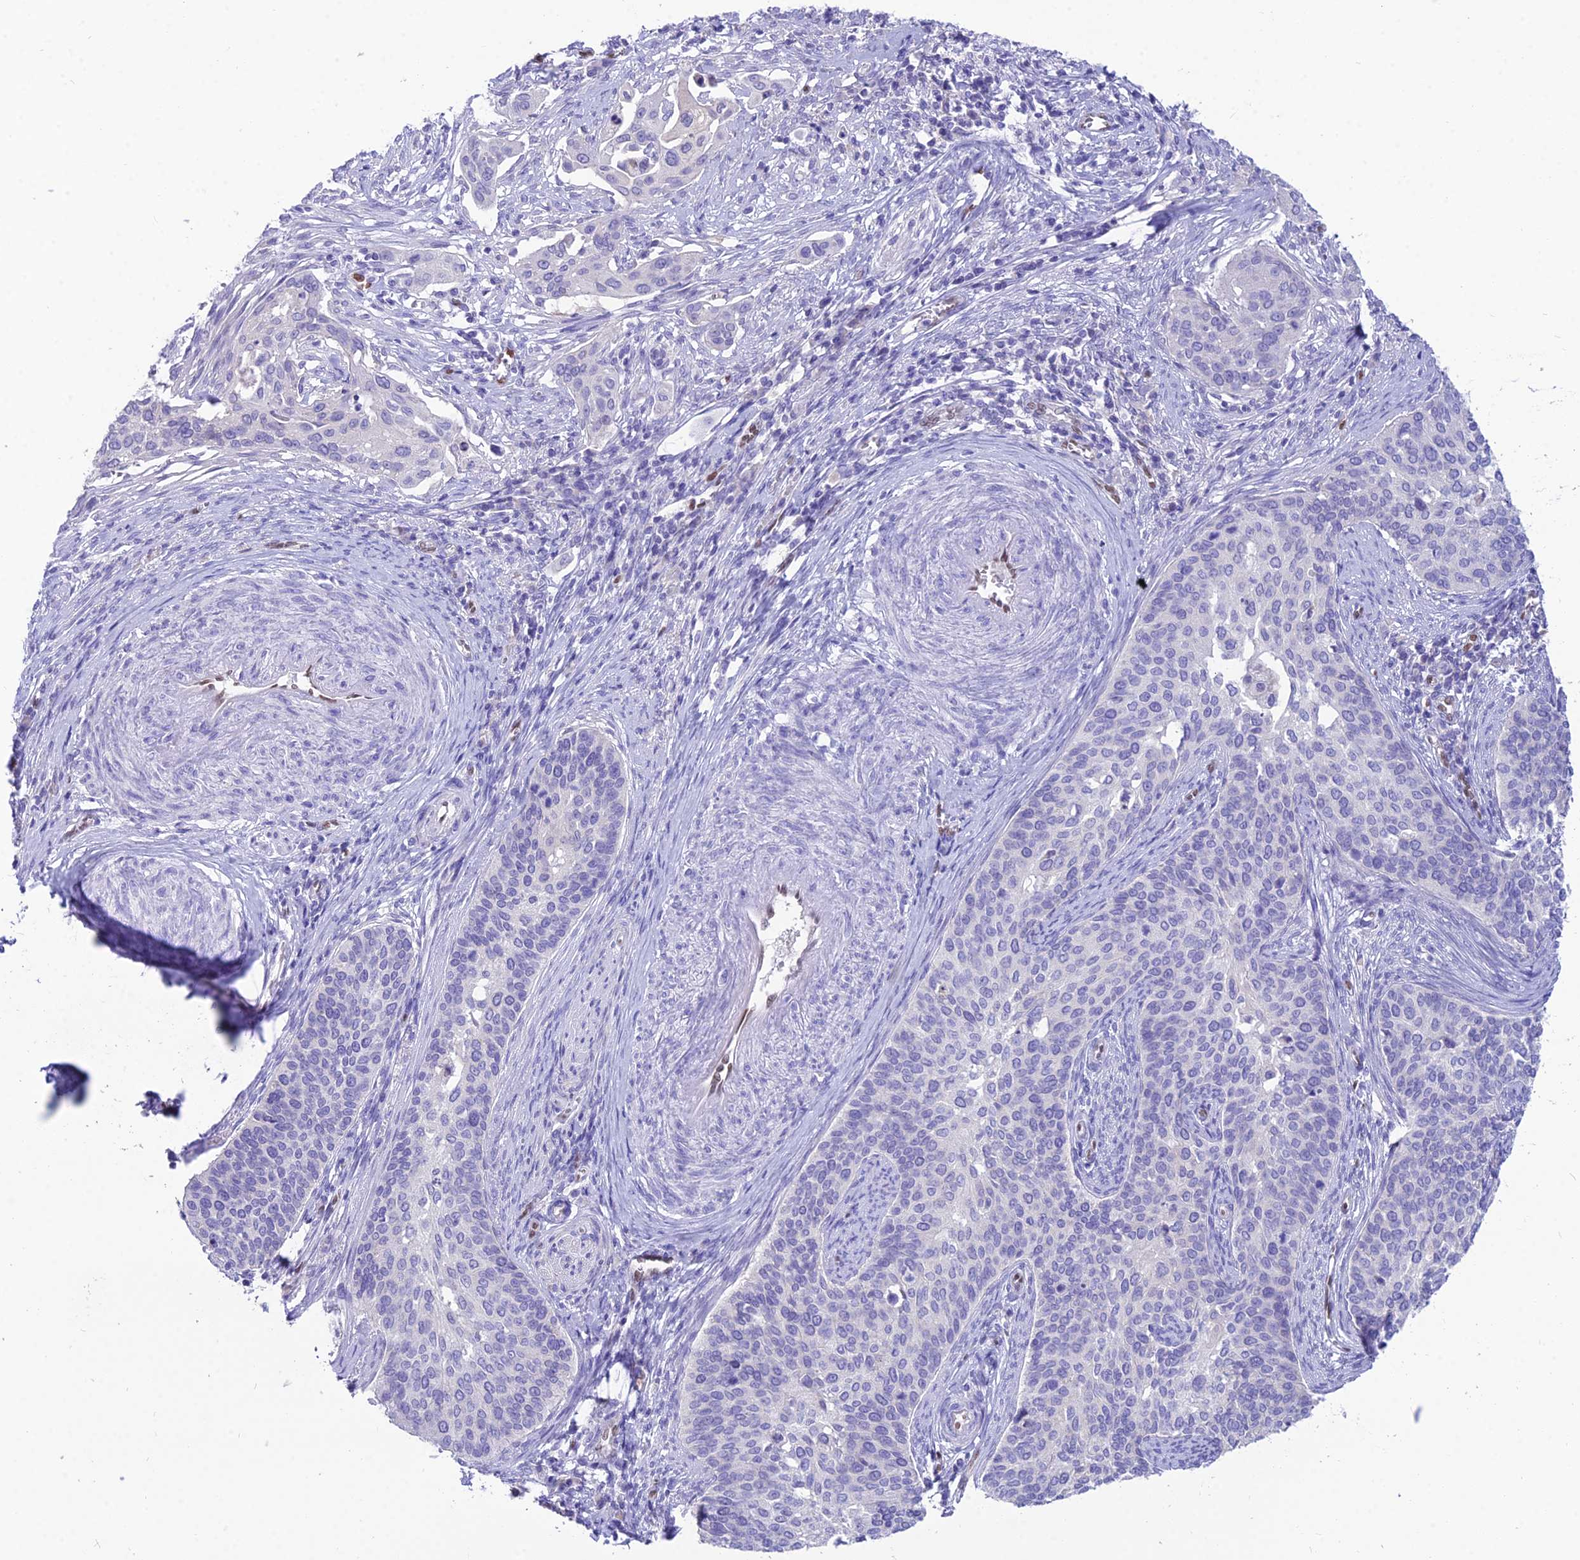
{"staining": {"intensity": "negative", "quantity": "none", "location": "none"}, "tissue": "cervical cancer", "cell_type": "Tumor cells", "image_type": "cancer", "snomed": [{"axis": "morphology", "description": "Squamous cell carcinoma, NOS"}, {"axis": "topography", "description": "Cervix"}], "caption": "IHC photomicrograph of neoplastic tissue: human cervical squamous cell carcinoma stained with DAB exhibits no significant protein staining in tumor cells. Nuclei are stained in blue.", "gene": "NOVA2", "patient": {"sex": "female", "age": 44}}